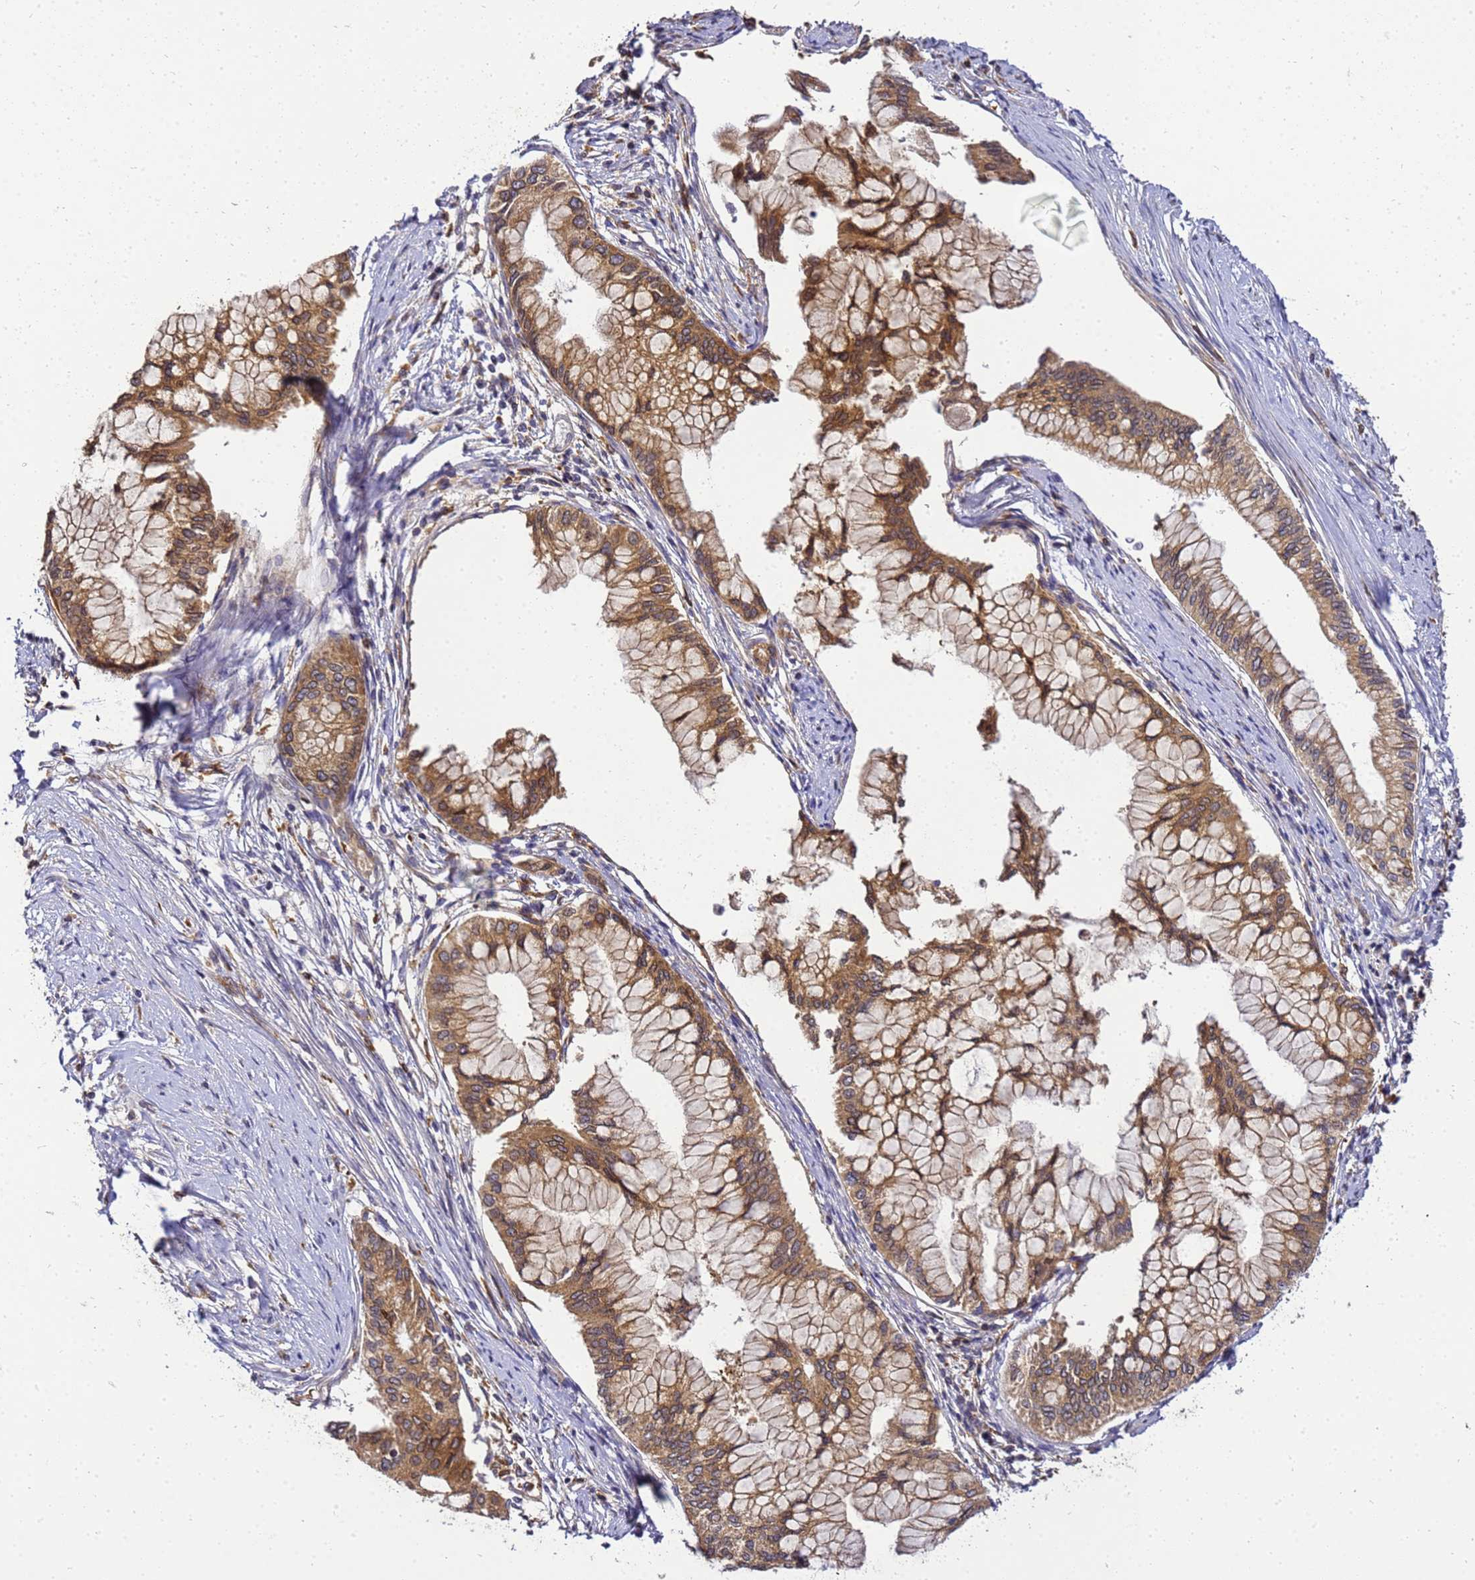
{"staining": {"intensity": "moderate", "quantity": ">75%", "location": "cytoplasmic/membranous"}, "tissue": "pancreatic cancer", "cell_type": "Tumor cells", "image_type": "cancer", "snomed": [{"axis": "morphology", "description": "Adenocarcinoma, NOS"}, {"axis": "topography", "description": "Pancreas"}], "caption": "This histopathology image demonstrates pancreatic cancer (adenocarcinoma) stained with immunohistochemistry to label a protein in brown. The cytoplasmic/membranous of tumor cells show moderate positivity for the protein. Nuclei are counter-stained blue.", "gene": "ADPGK", "patient": {"sex": "male", "age": 46}}